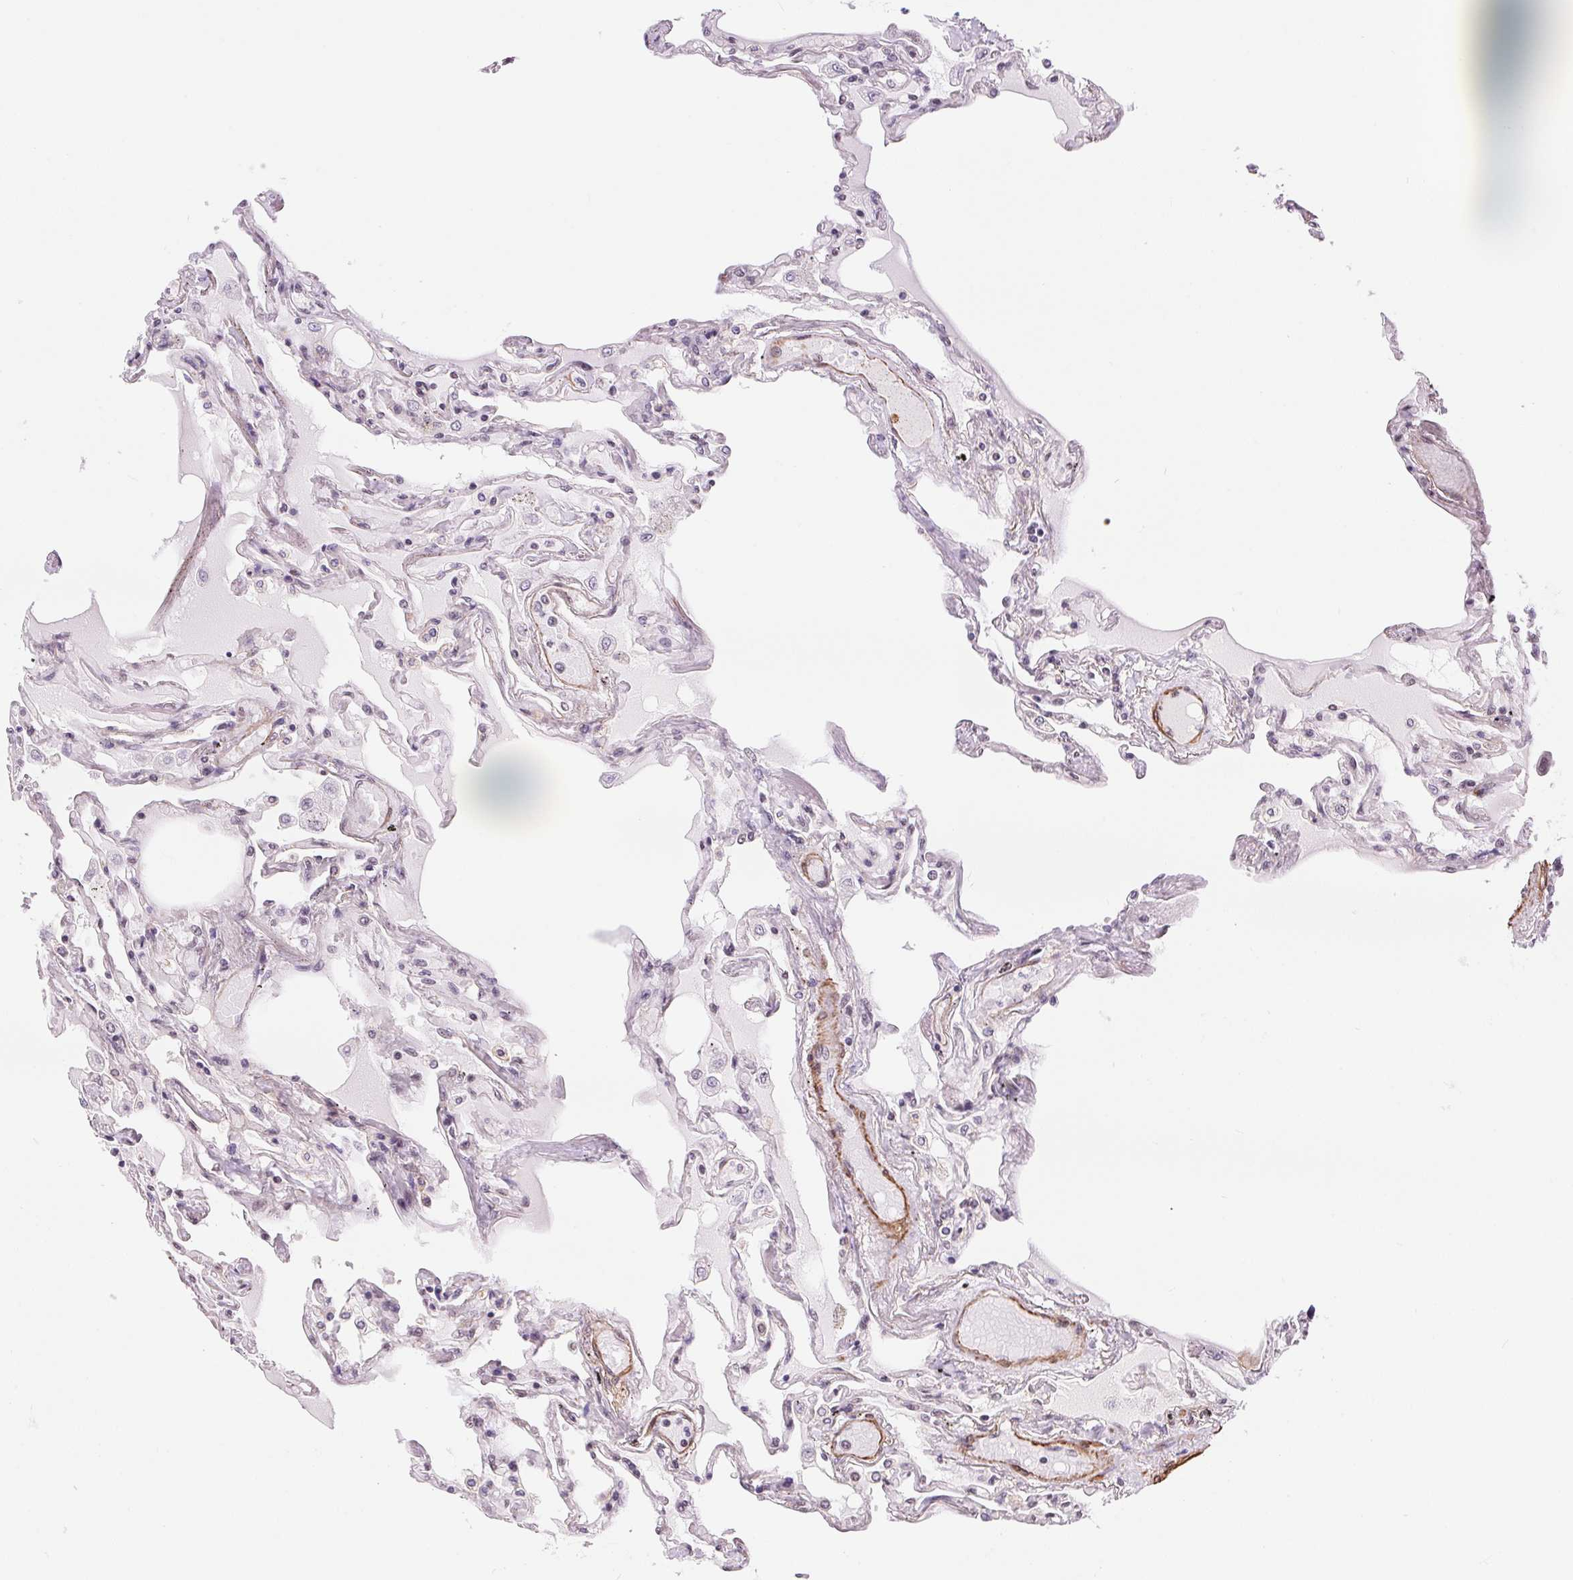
{"staining": {"intensity": "negative", "quantity": "none", "location": "none"}, "tissue": "lung", "cell_type": "Alveolar cells", "image_type": "normal", "snomed": [{"axis": "morphology", "description": "Normal tissue, NOS"}, {"axis": "morphology", "description": "Adenocarcinoma, NOS"}, {"axis": "topography", "description": "Cartilage tissue"}, {"axis": "topography", "description": "Lung"}], "caption": "Image shows no significant protein staining in alveolar cells of benign lung.", "gene": "BCAT1", "patient": {"sex": "female", "age": 67}}